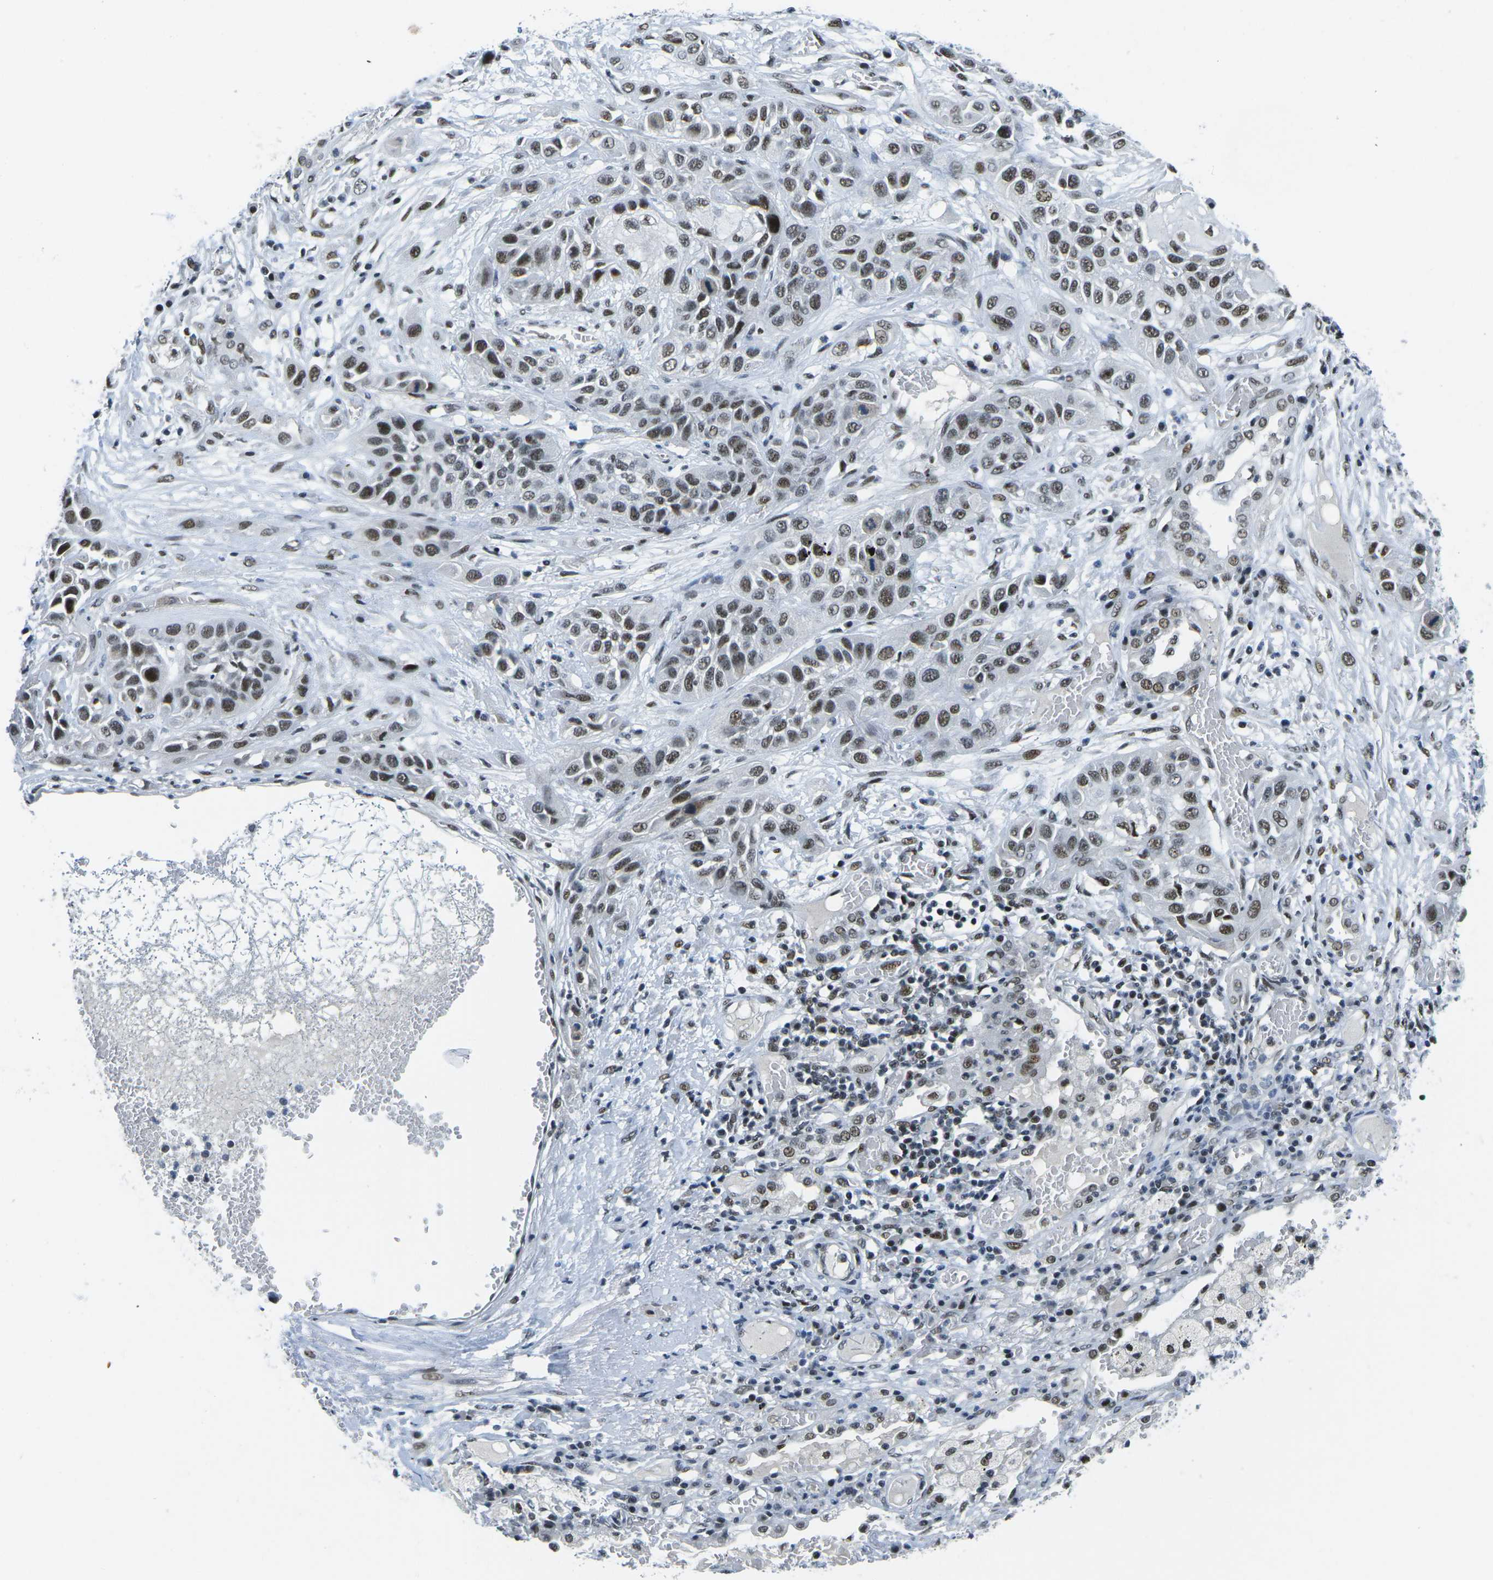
{"staining": {"intensity": "moderate", "quantity": ">75%", "location": "nuclear"}, "tissue": "lung cancer", "cell_type": "Tumor cells", "image_type": "cancer", "snomed": [{"axis": "morphology", "description": "Squamous cell carcinoma, NOS"}, {"axis": "topography", "description": "Lung"}], "caption": "Moderate nuclear expression for a protein is appreciated in approximately >75% of tumor cells of lung cancer using immunohistochemistry.", "gene": "PRPF8", "patient": {"sex": "male", "age": 71}}